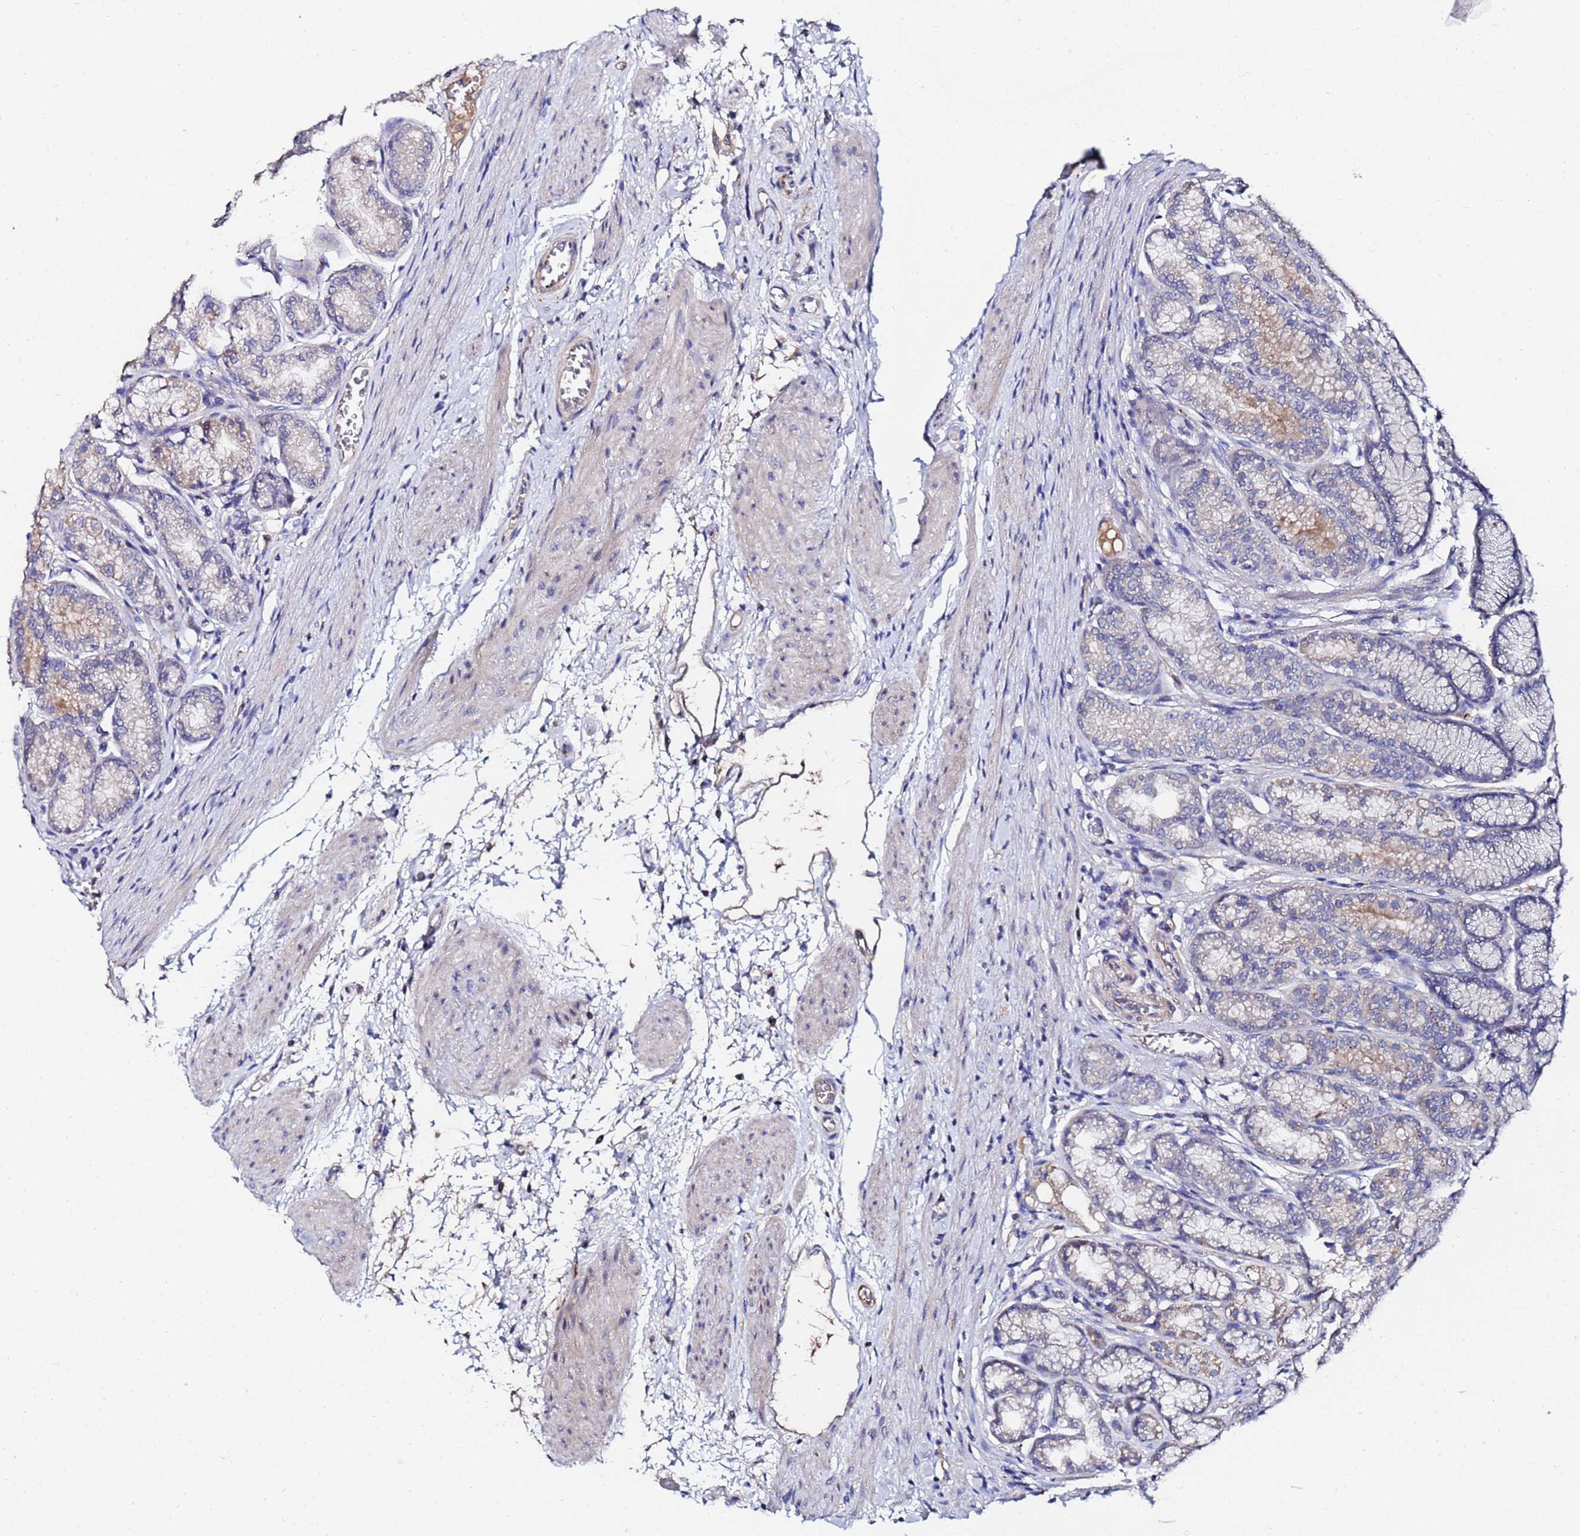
{"staining": {"intensity": "weak", "quantity": "<25%", "location": "cytoplasmic/membranous"}, "tissue": "stomach", "cell_type": "Glandular cells", "image_type": "normal", "snomed": [{"axis": "morphology", "description": "Normal tissue, NOS"}, {"axis": "morphology", "description": "Adenocarcinoma, NOS"}, {"axis": "morphology", "description": "Adenocarcinoma, High grade"}, {"axis": "topography", "description": "Stomach, upper"}, {"axis": "topography", "description": "Stomach"}], "caption": "A histopathology image of stomach stained for a protein exhibits no brown staining in glandular cells. Brightfield microscopy of immunohistochemistry stained with DAB (brown) and hematoxylin (blue), captured at high magnification.", "gene": "TCP10L", "patient": {"sex": "female", "age": 65}}